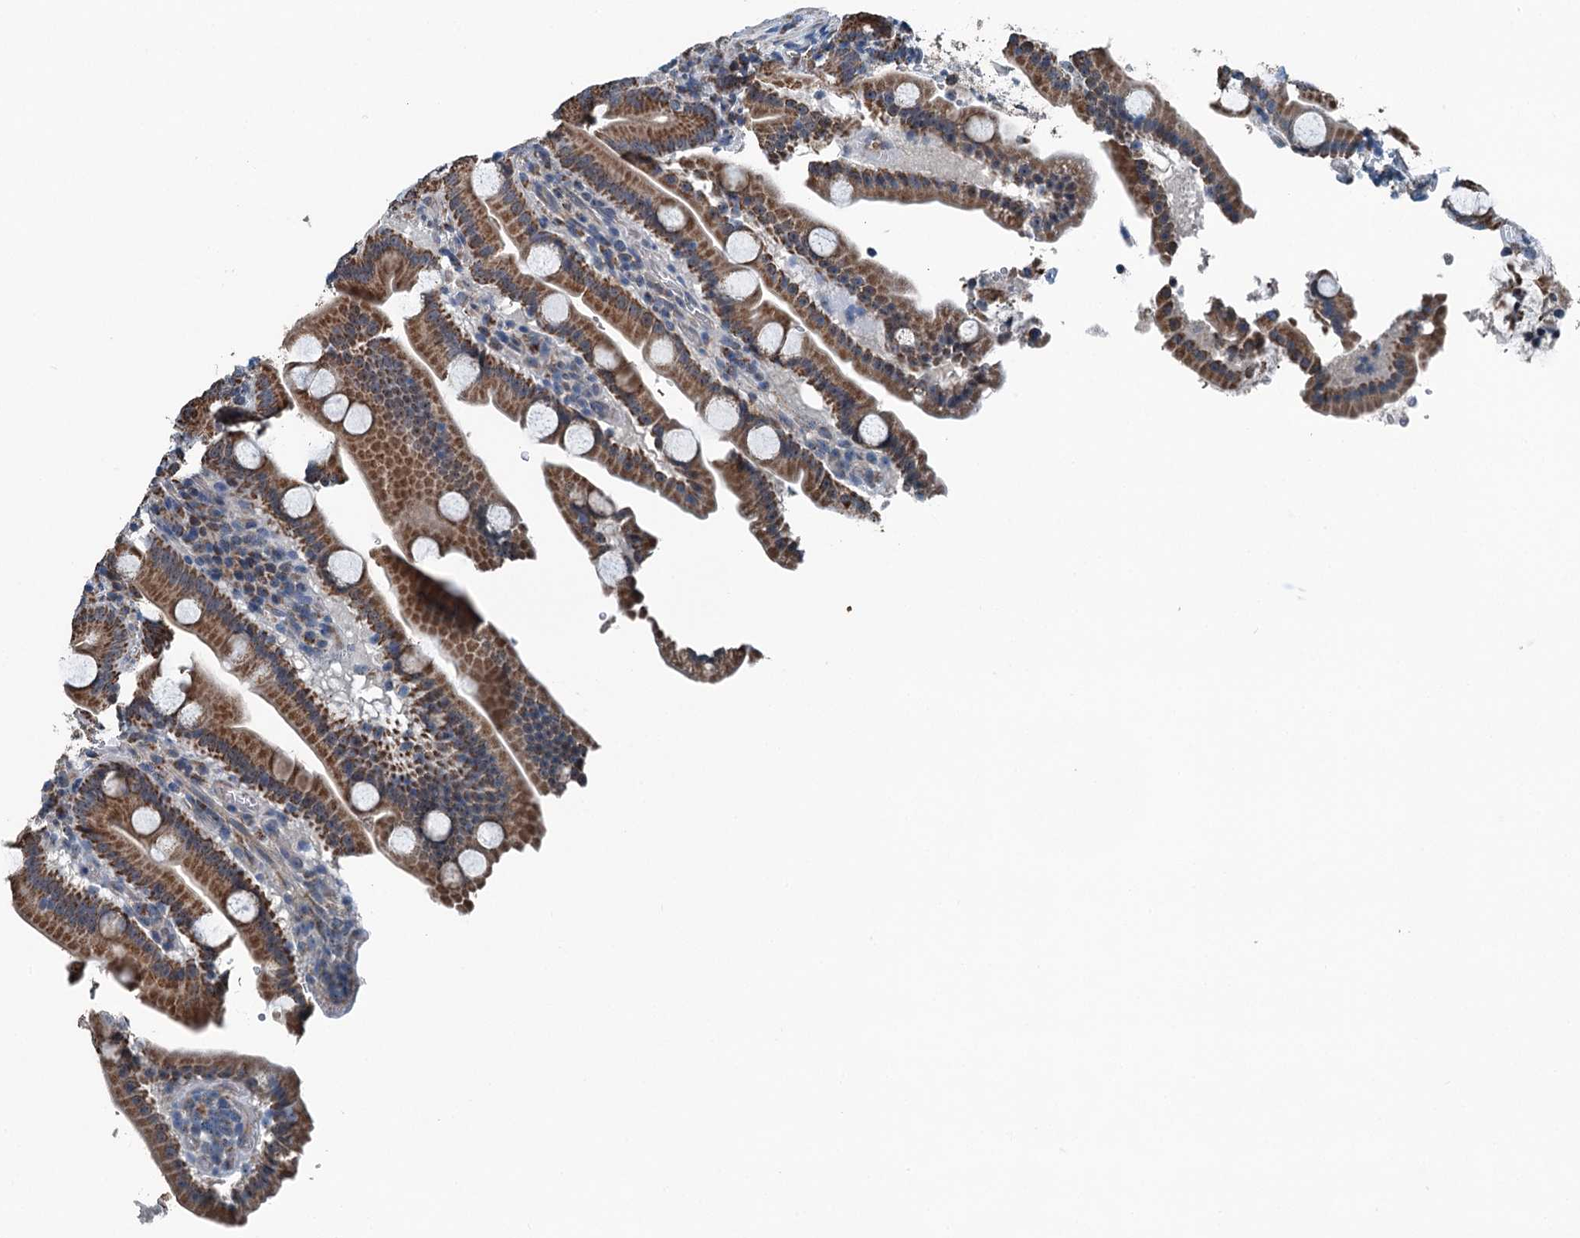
{"staining": {"intensity": "strong", "quantity": ">75%", "location": "cytoplasmic/membranous"}, "tissue": "duodenum", "cell_type": "Glandular cells", "image_type": "normal", "snomed": [{"axis": "morphology", "description": "Normal tissue, NOS"}, {"axis": "topography", "description": "Duodenum"}], "caption": "A high amount of strong cytoplasmic/membranous staining is identified in about >75% of glandular cells in normal duodenum. Nuclei are stained in blue.", "gene": "TRPT1", "patient": {"sex": "male", "age": 55}}